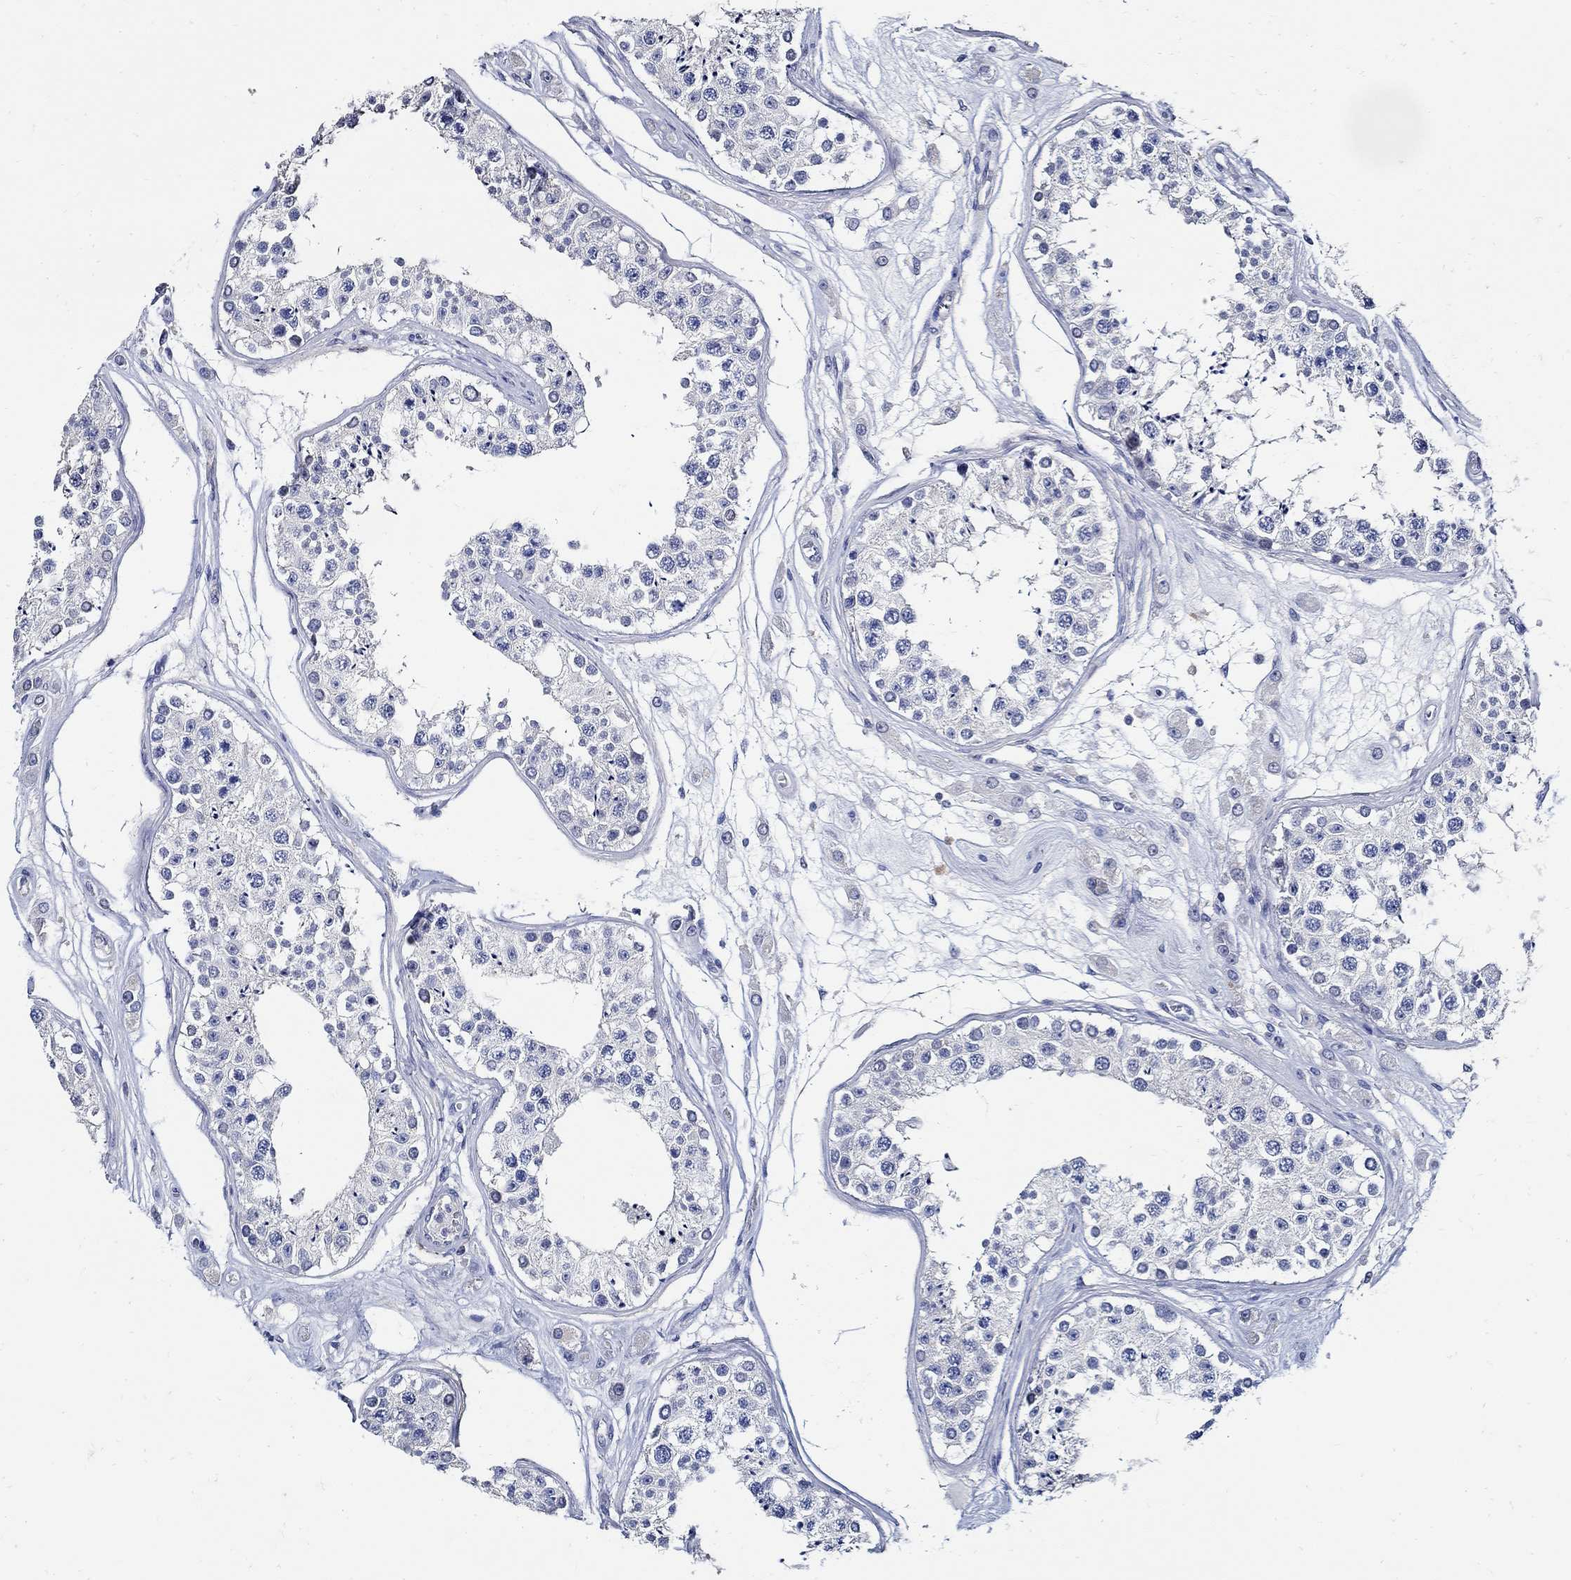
{"staining": {"intensity": "negative", "quantity": "none", "location": "none"}, "tissue": "testis", "cell_type": "Cells in seminiferous ducts", "image_type": "normal", "snomed": [{"axis": "morphology", "description": "Normal tissue, NOS"}, {"axis": "topography", "description": "Testis"}], "caption": "Immunohistochemistry (IHC) histopathology image of unremarkable testis: testis stained with DAB reveals no significant protein staining in cells in seminiferous ducts.", "gene": "PRX", "patient": {"sex": "male", "age": 25}}